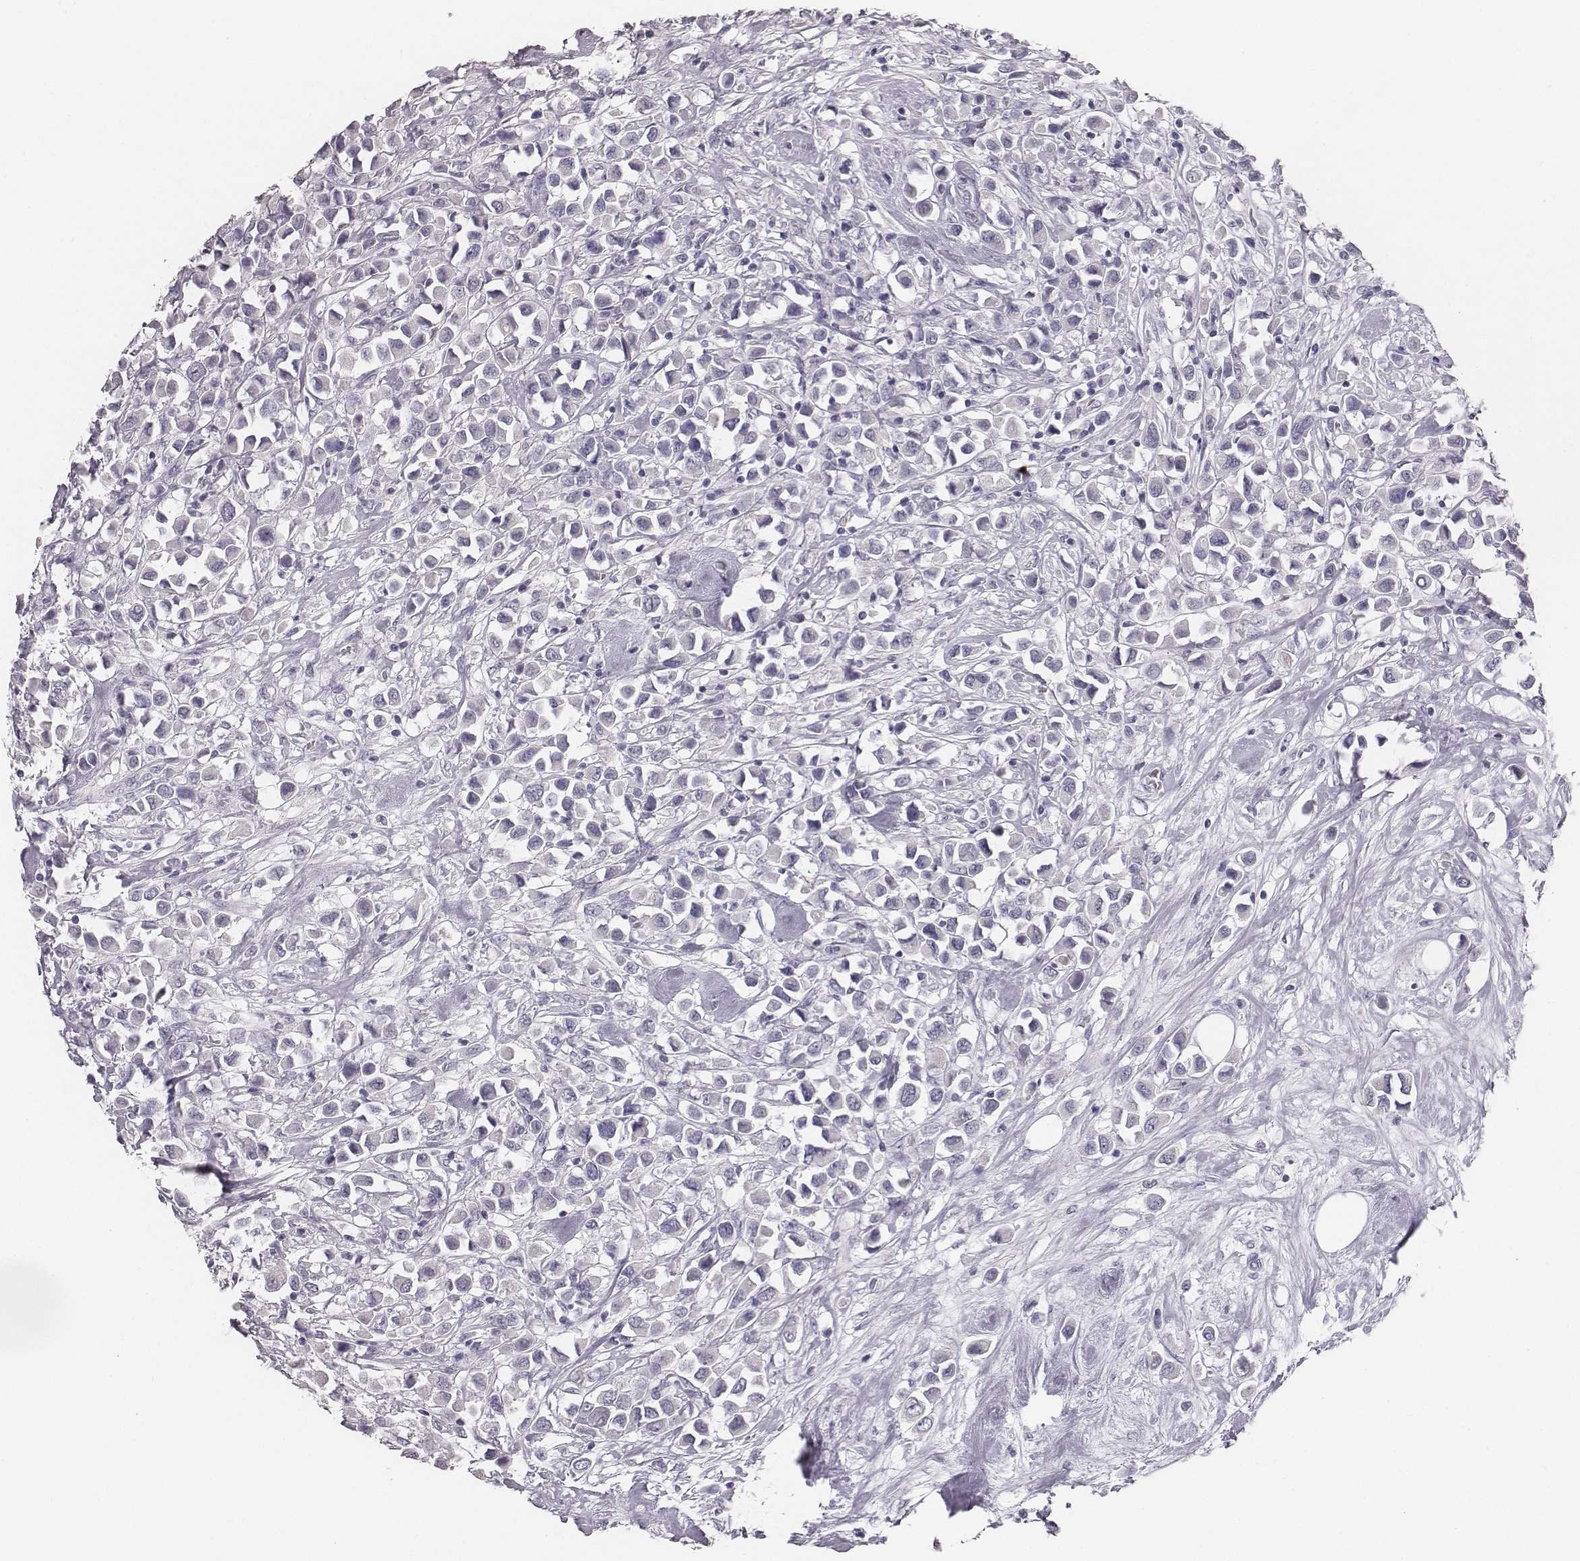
{"staining": {"intensity": "negative", "quantity": "none", "location": "none"}, "tissue": "breast cancer", "cell_type": "Tumor cells", "image_type": "cancer", "snomed": [{"axis": "morphology", "description": "Duct carcinoma"}, {"axis": "topography", "description": "Breast"}], "caption": "Micrograph shows no significant protein expression in tumor cells of breast cancer (invasive ductal carcinoma). The staining is performed using DAB (3,3'-diaminobenzidine) brown chromogen with nuclei counter-stained in using hematoxylin.", "gene": "MYH6", "patient": {"sex": "female", "age": 61}}